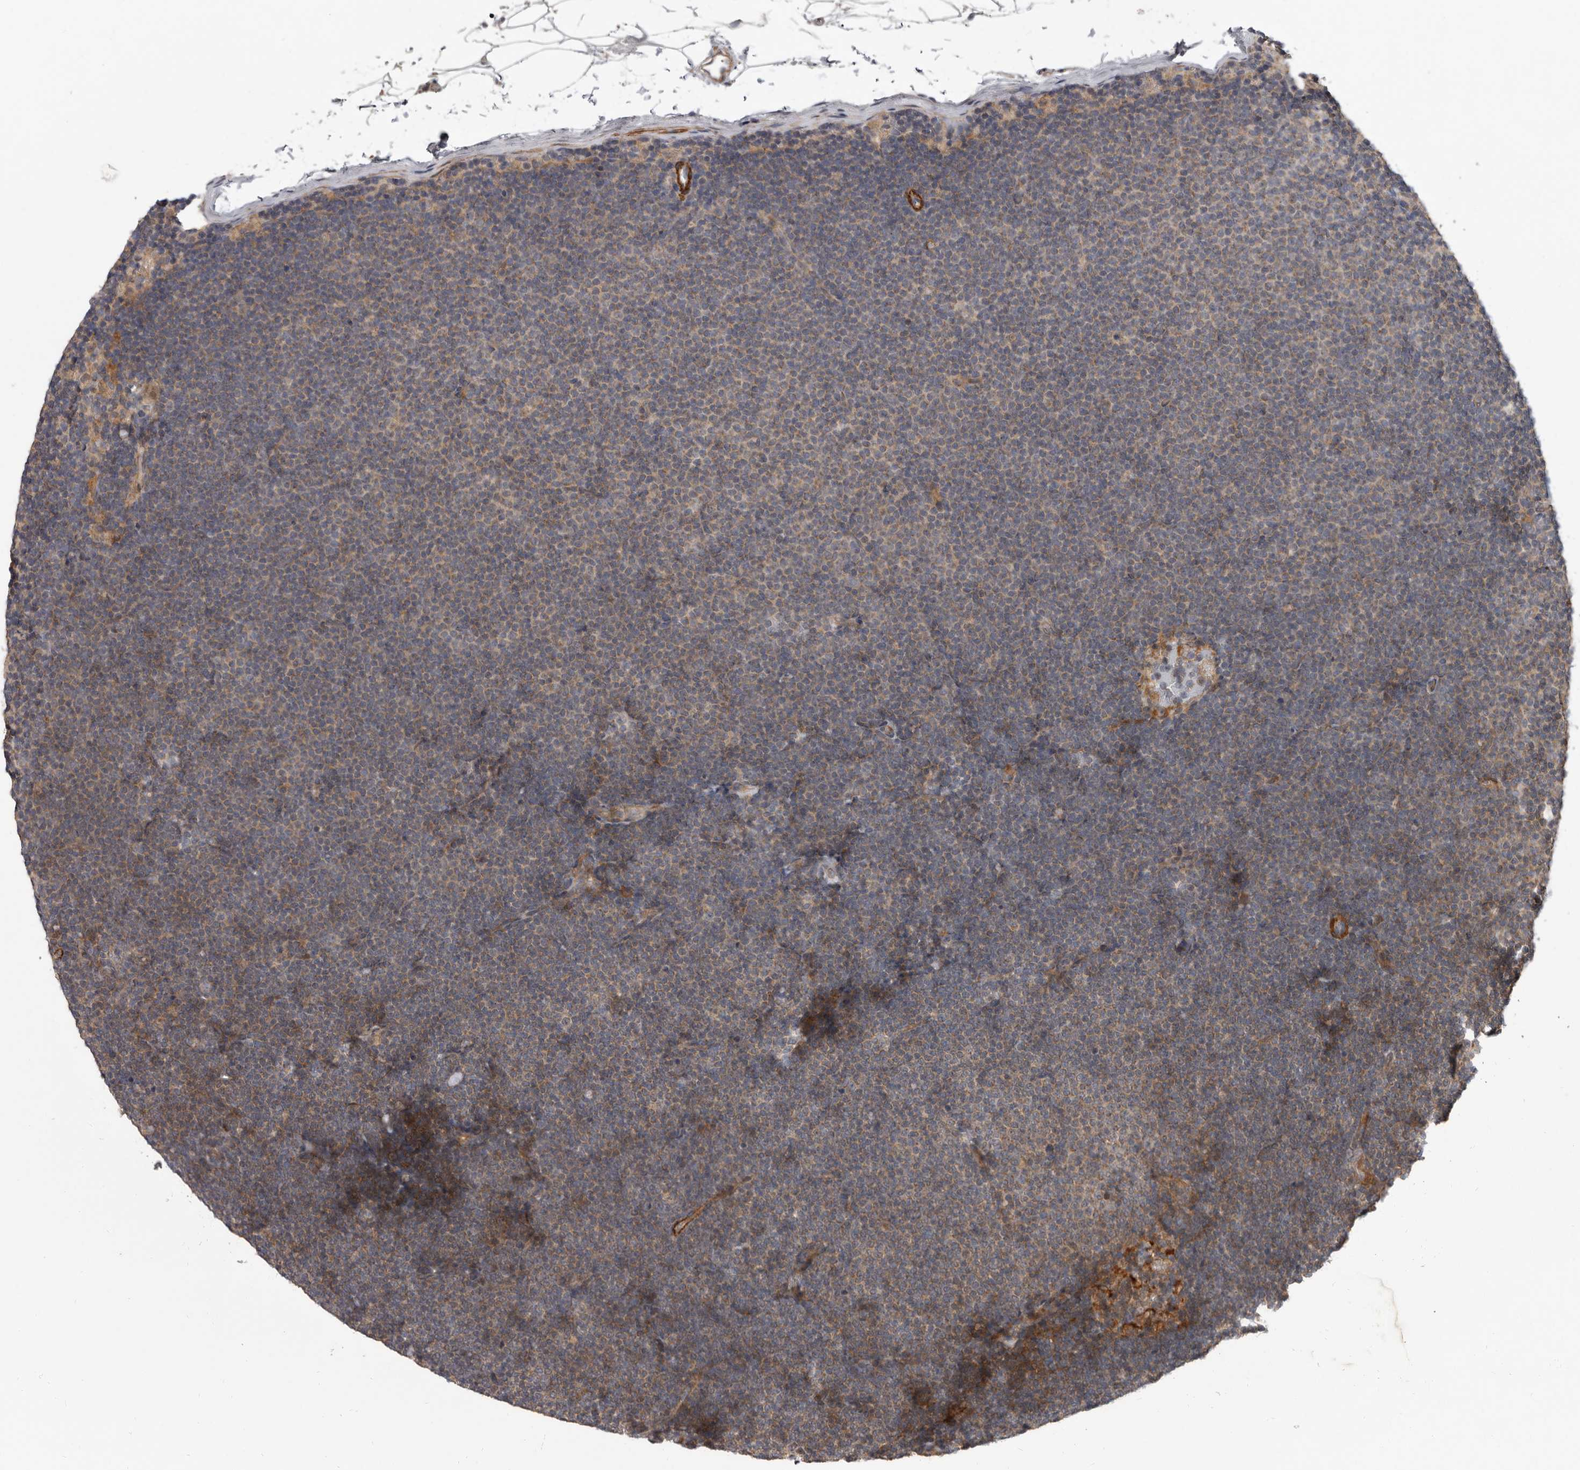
{"staining": {"intensity": "weak", "quantity": "<25%", "location": "cytoplasmic/membranous"}, "tissue": "lymphoma", "cell_type": "Tumor cells", "image_type": "cancer", "snomed": [{"axis": "morphology", "description": "Malignant lymphoma, non-Hodgkin's type, Low grade"}, {"axis": "topography", "description": "Lymph node"}], "caption": "The micrograph shows no staining of tumor cells in lymphoma.", "gene": "FGFR4", "patient": {"sex": "female", "age": 53}}